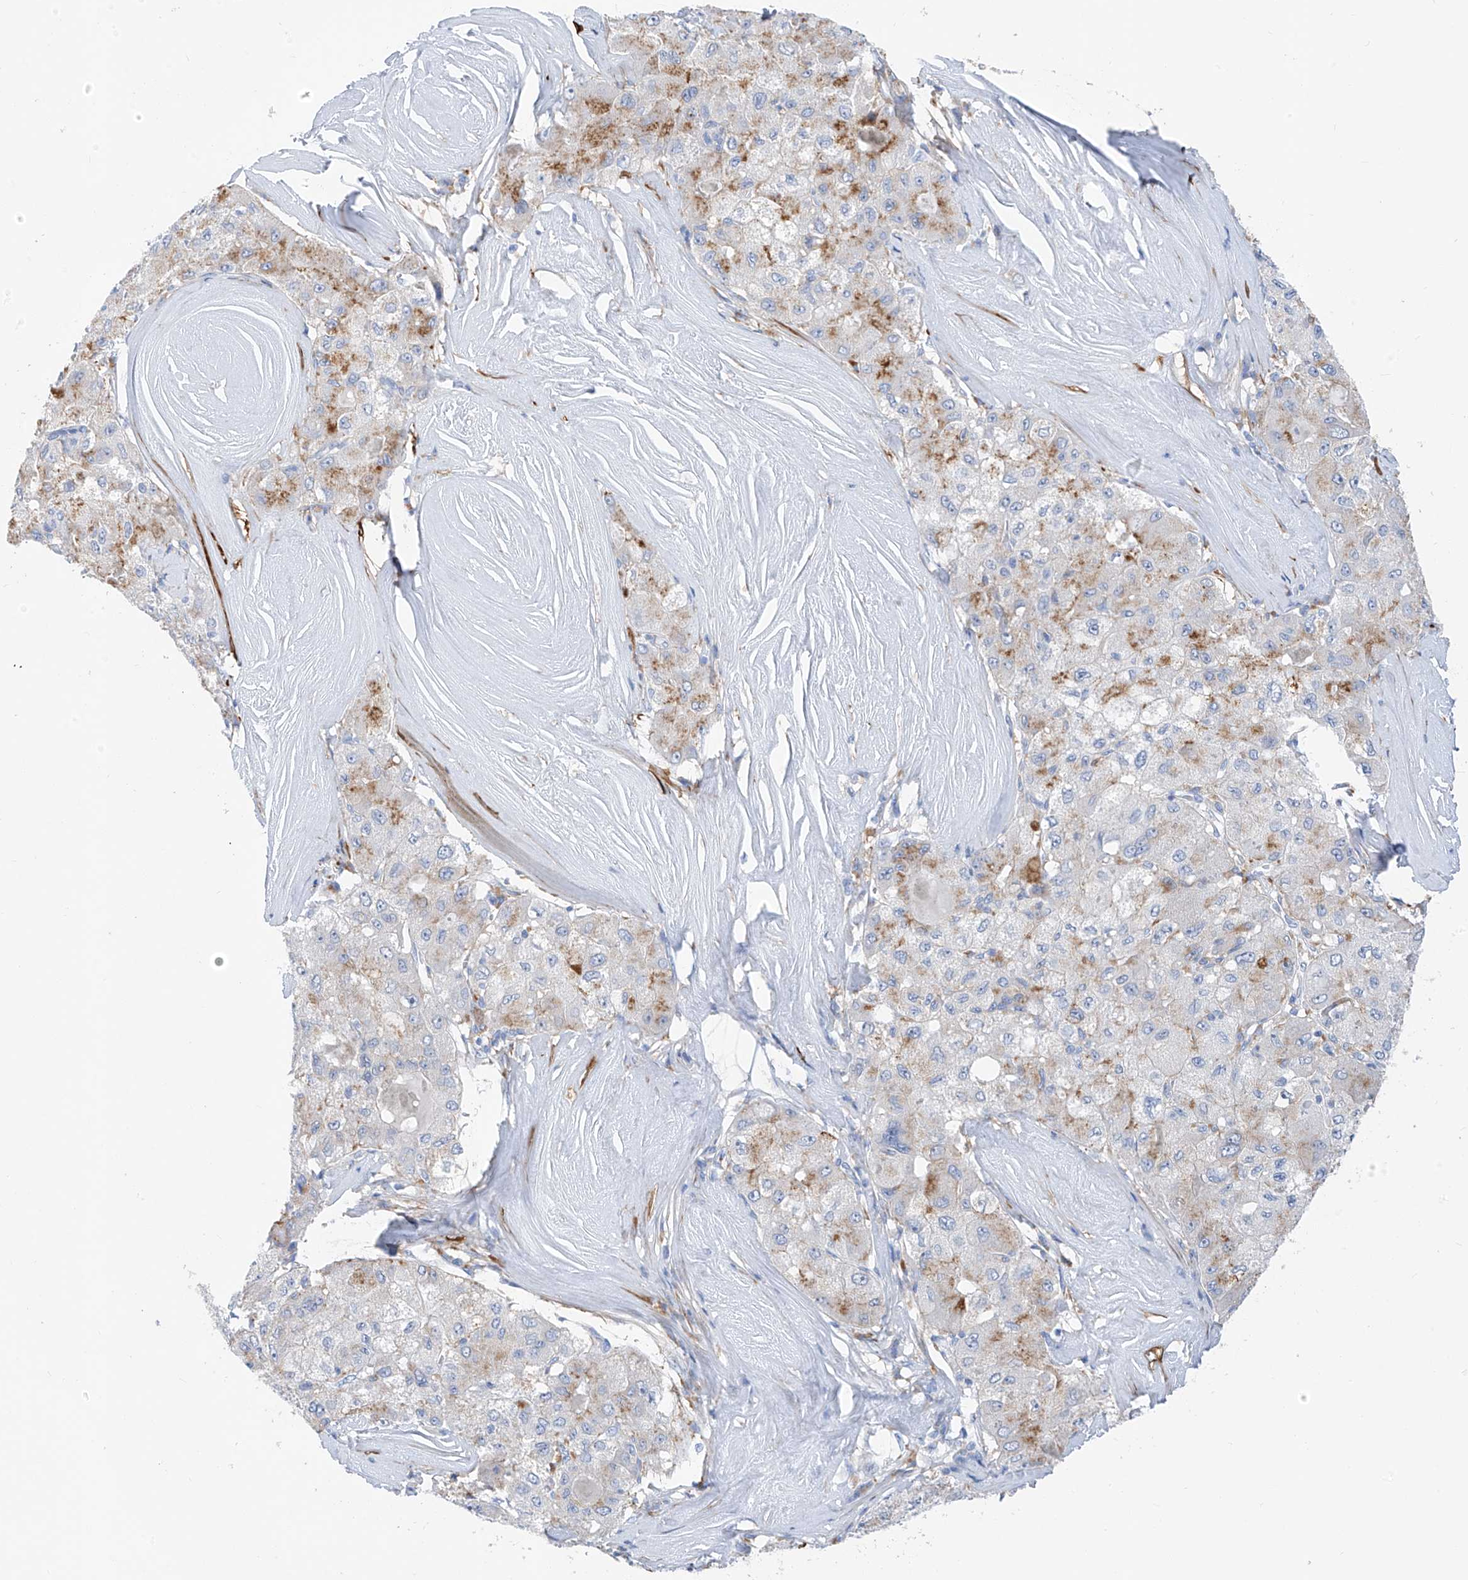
{"staining": {"intensity": "moderate", "quantity": "<25%", "location": "cytoplasmic/membranous"}, "tissue": "liver cancer", "cell_type": "Tumor cells", "image_type": "cancer", "snomed": [{"axis": "morphology", "description": "Carcinoma, Hepatocellular, NOS"}, {"axis": "topography", "description": "Liver"}], "caption": "DAB immunohistochemical staining of human liver hepatocellular carcinoma demonstrates moderate cytoplasmic/membranous protein staining in approximately <25% of tumor cells.", "gene": "GLMP", "patient": {"sex": "male", "age": 80}}